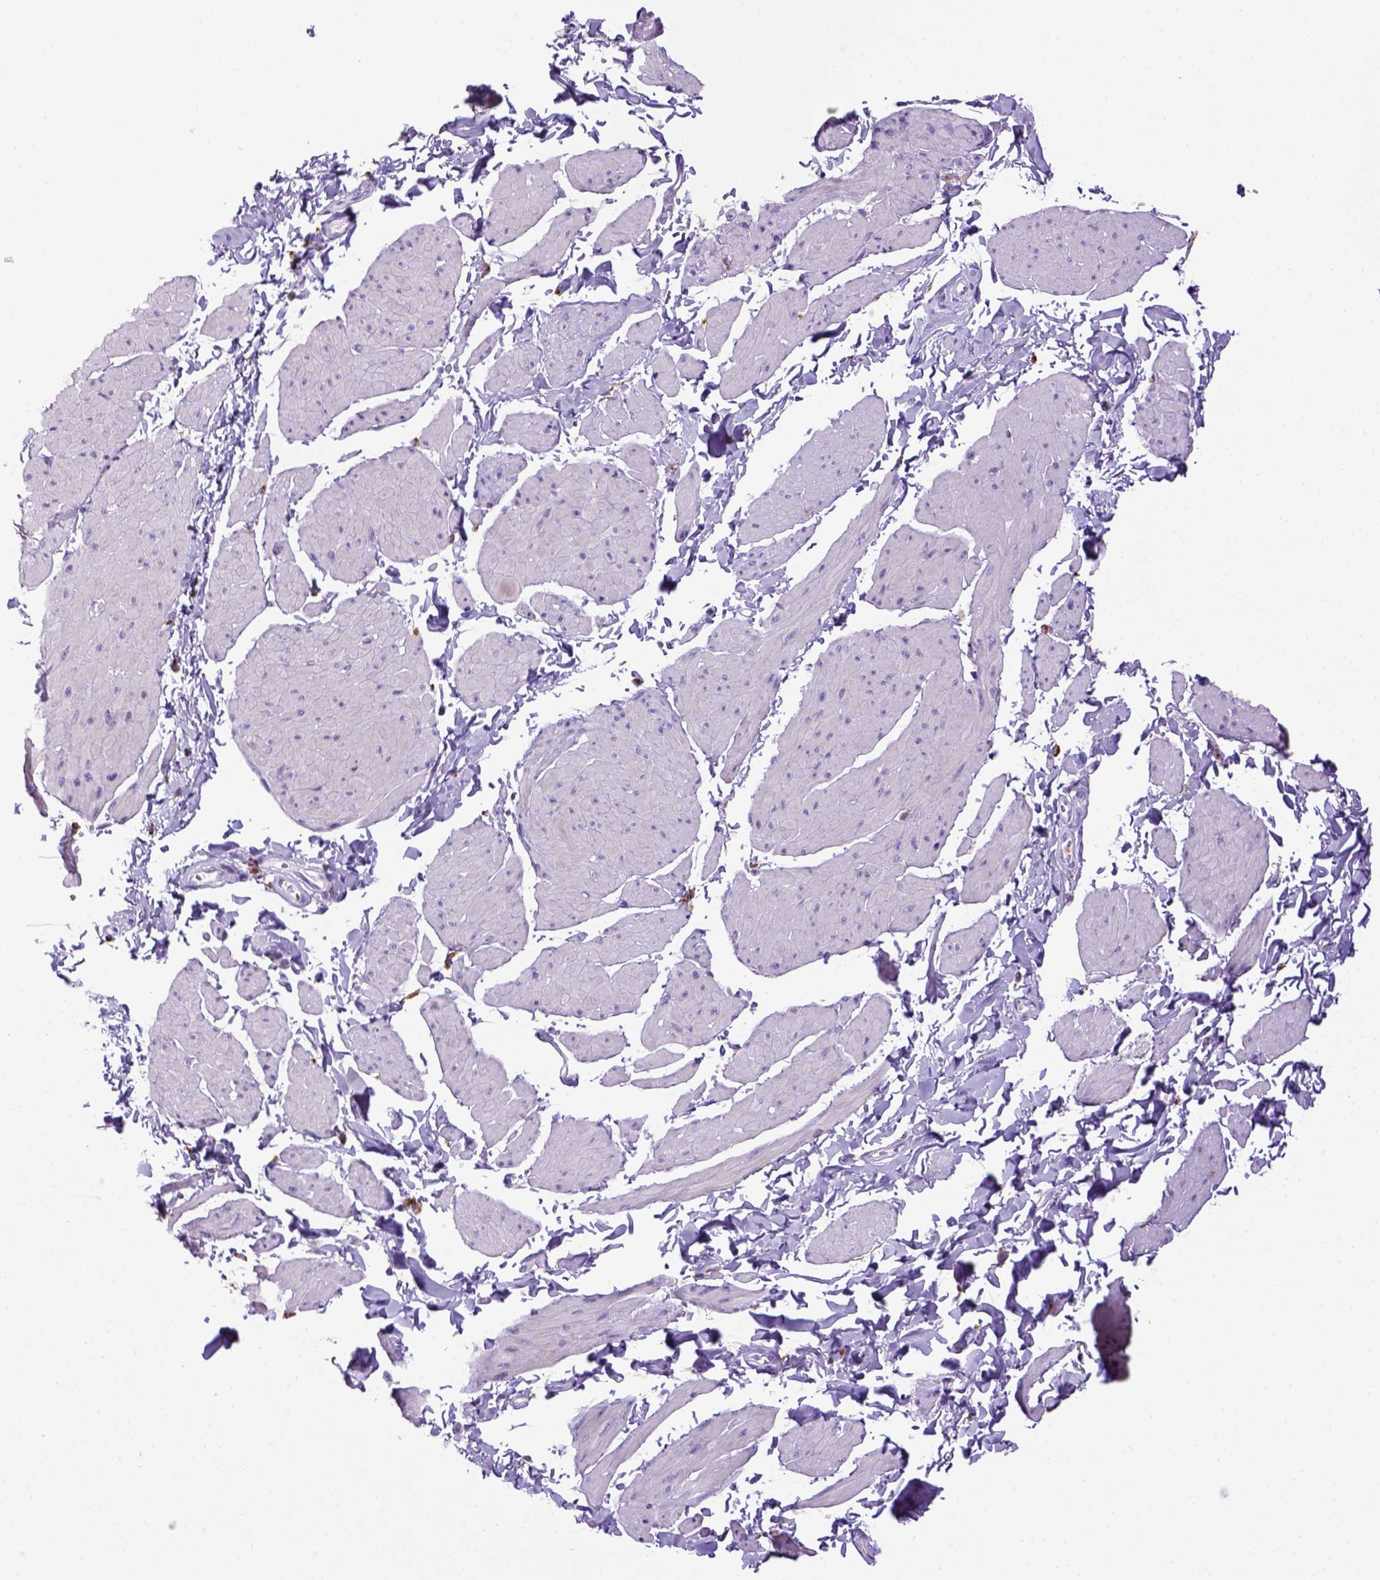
{"staining": {"intensity": "negative", "quantity": "none", "location": "none"}, "tissue": "smooth muscle", "cell_type": "Smooth muscle cells", "image_type": "normal", "snomed": [{"axis": "morphology", "description": "Normal tissue, NOS"}, {"axis": "topography", "description": "Adipose tissue"}, {"axis": "topography", "description": "Smooth muscle"}, {"axis": "topography", "description": "Peripheral nerve tissue"}], "caption": "Photomicrograph shows no protein expression in smooth muscle cells of unremarkable smooth muscle.", "gene": "CD68", "patient": {"sex": "male", "age": 83}}